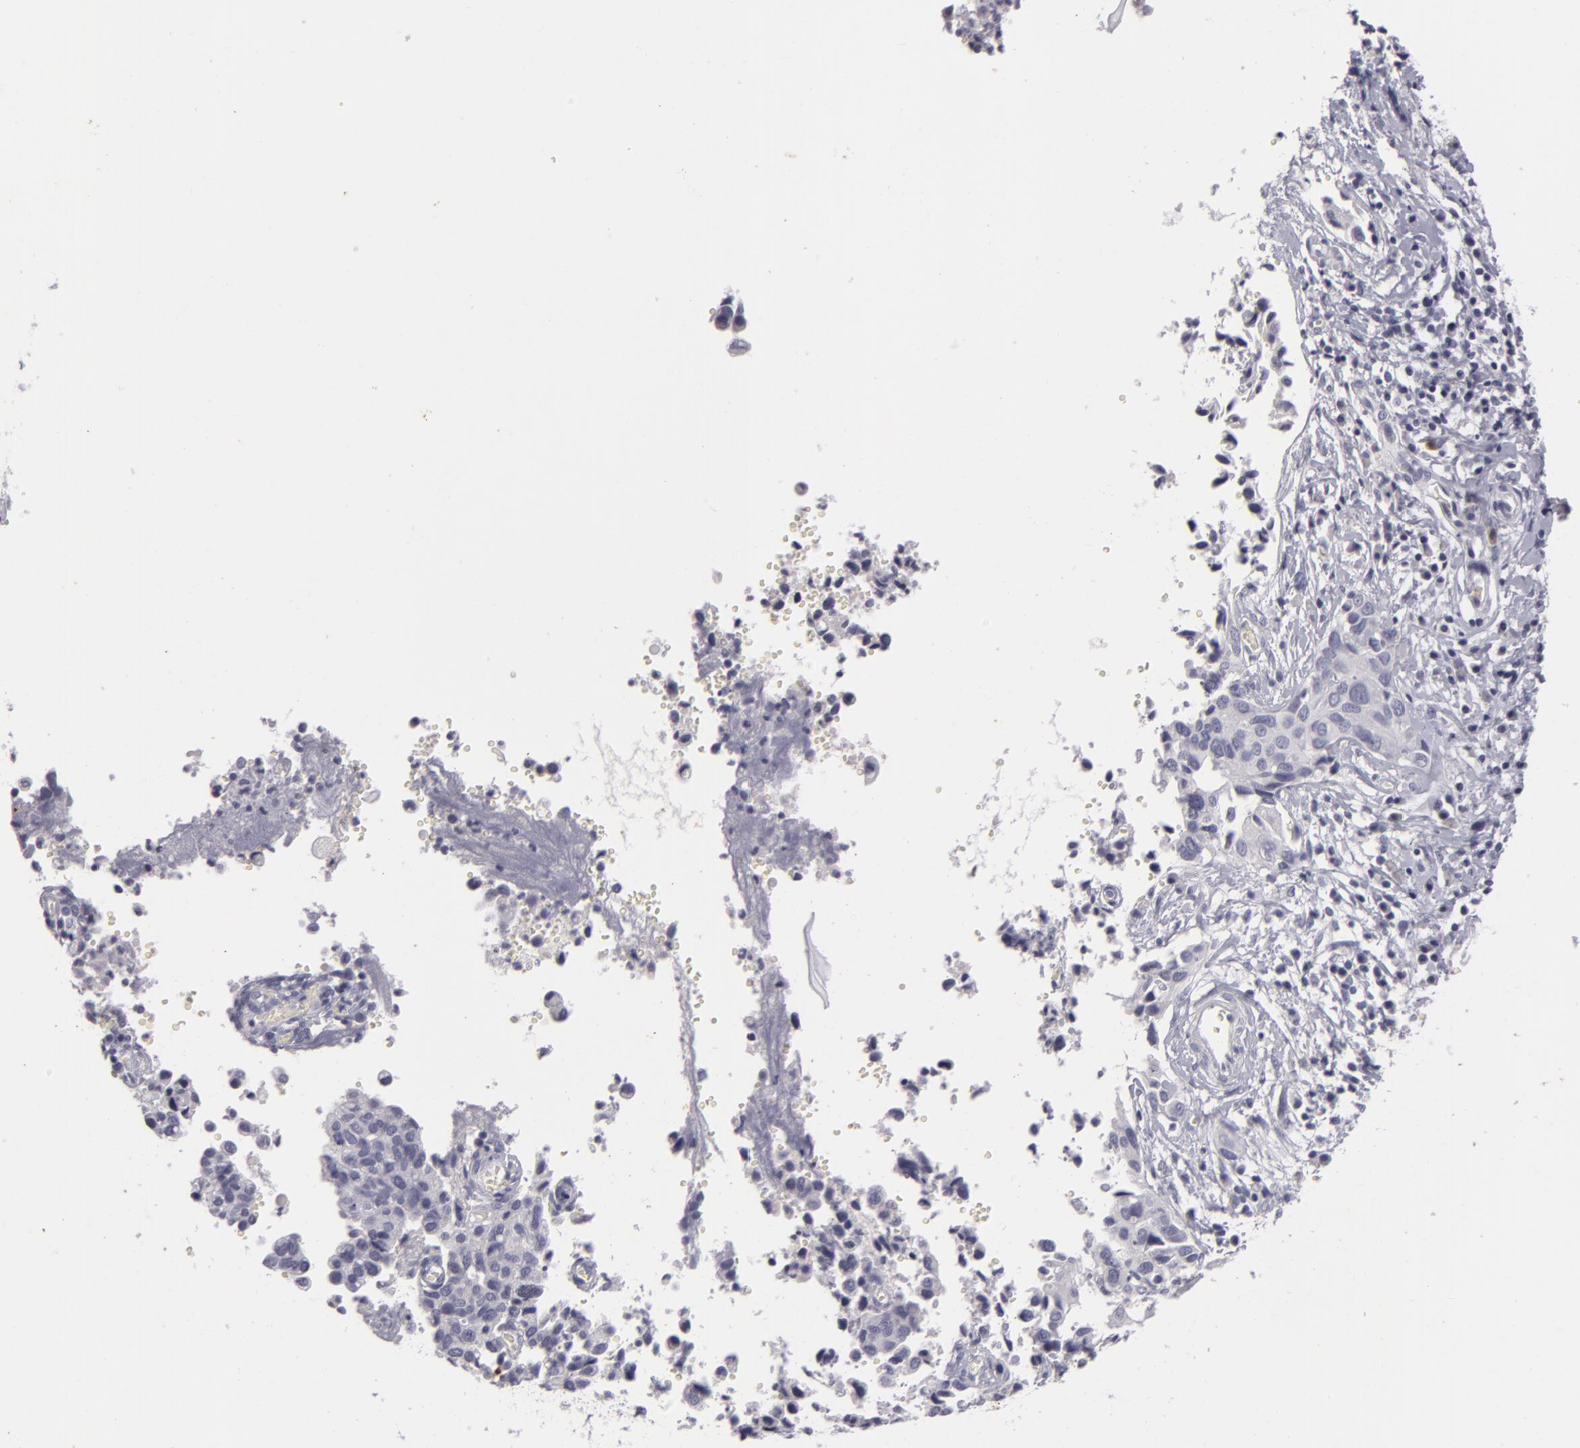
{"staining": {"intensity": "negative", "quantity": "none", "location": "none"}, "tissue": "cervical cancer", "cell_type": "Tumor cells", "image_type": "cancer", "snomed": [{"axis": "morphology", "description": "Normal tissue, NOS"}, {"axis": "morphology", "description": "Squamous cell carcinoma, NOS"}, {"axis": "topography", "description": "Cervix"}], "caption": "Image shows no significant protein positivity in tumor cells of cervical cancer.", "gene": "NLGN4X", "patient": {"sex": "female", "age": 45}}